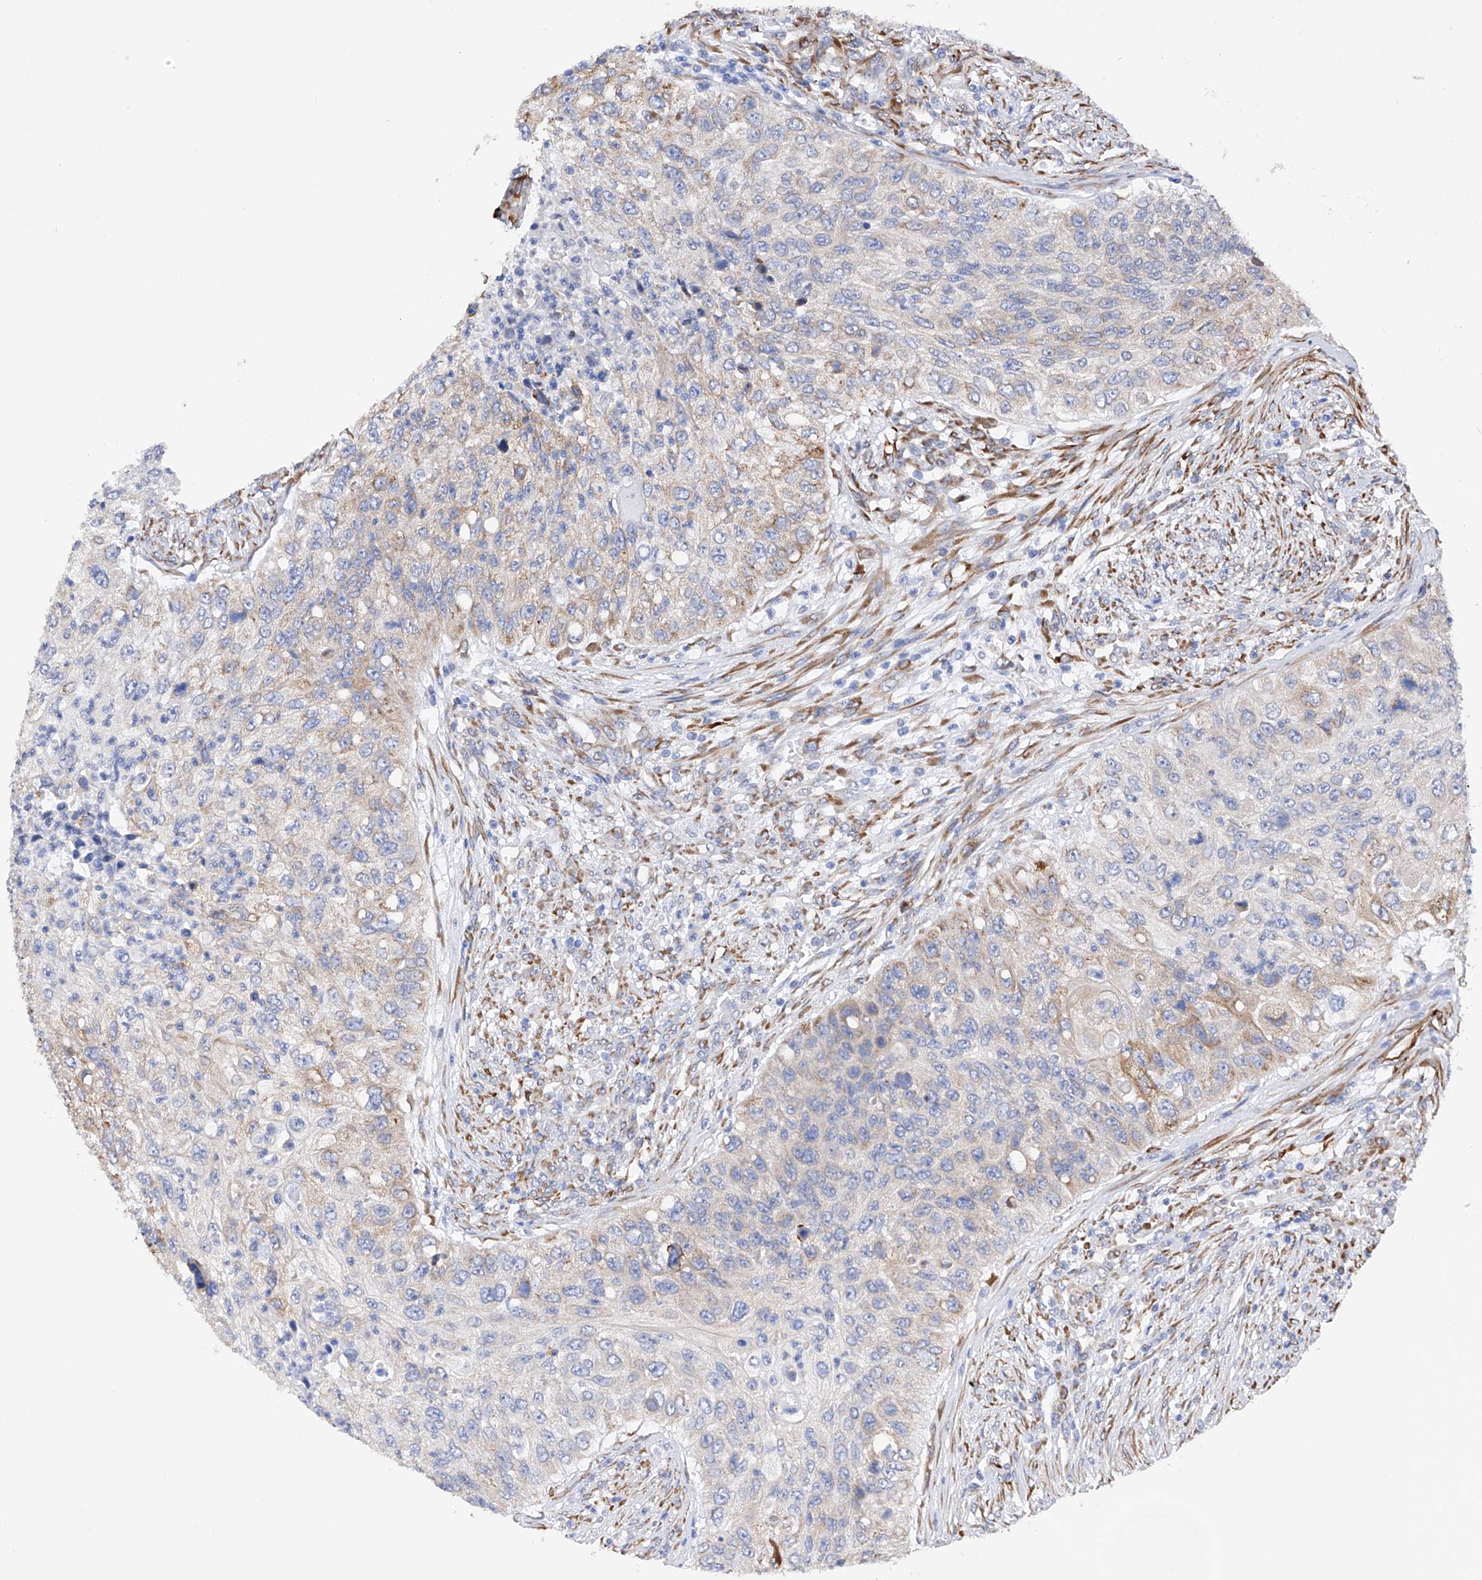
{"staining": {"intensity": "weak", "quantity": "<25%", "location": "cytoplasmic/membranous"}, "tissue": "urothelial cancer", "cell_type": "Tumor cells", "image_type": "cancer", "snomed": [{"axis": "morphology", "description": "Urothelial carcinoma, High grade"}, {"axis": "topography", "description": "Urinary bladder"}], "caption": "Immunohistochemistry of urothelial carcinoma (high-grade) shows no positivity in tumor cells. (Brightfield microscopy of DAB (3,3'-diaminobenzidine) immunohistochemistry (IHC) at high magnification).", "gene": "PDIA5", "patient": {"sex": "female", "age": 60}}